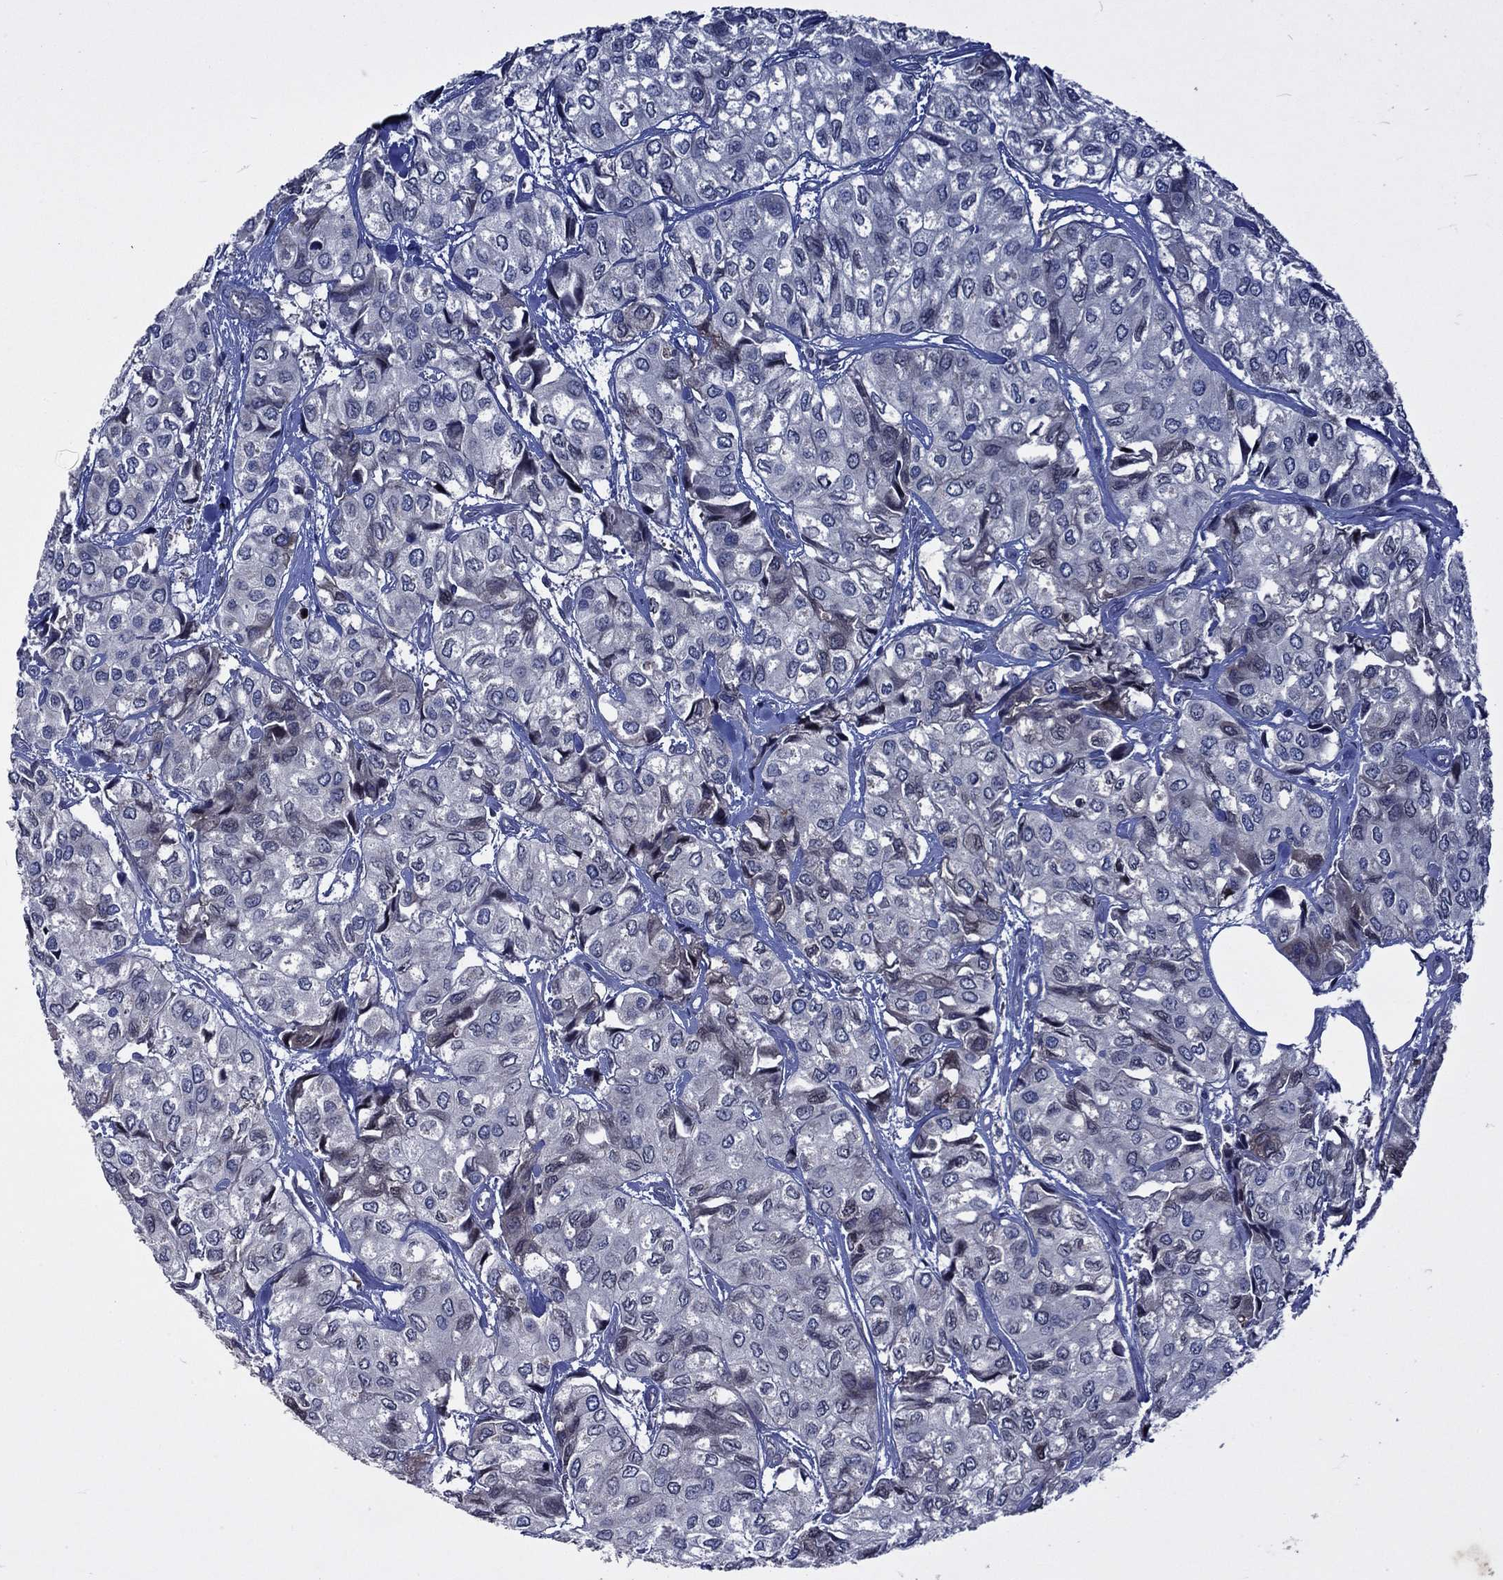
{"staining": {"intensity": "negative", "quantity": "none", "location": "none"}, "tissue": "urothelial cancer", "cell_type": "Tumor cells", "image_type": "cancer", "snomed": [{"axis": "morphology", "description": "Urothelial carcinoma, High grade"}, {"axis": "topography", "description": "Urinary bladder"}], "caption": "High power microscopy micrograph of an immunohistochemistry histopathology image of urothelial cancer, revealing no significant staining in tumor cells.", "gene": "CETN3", "patient": {"sex": "male", "age": 73}}